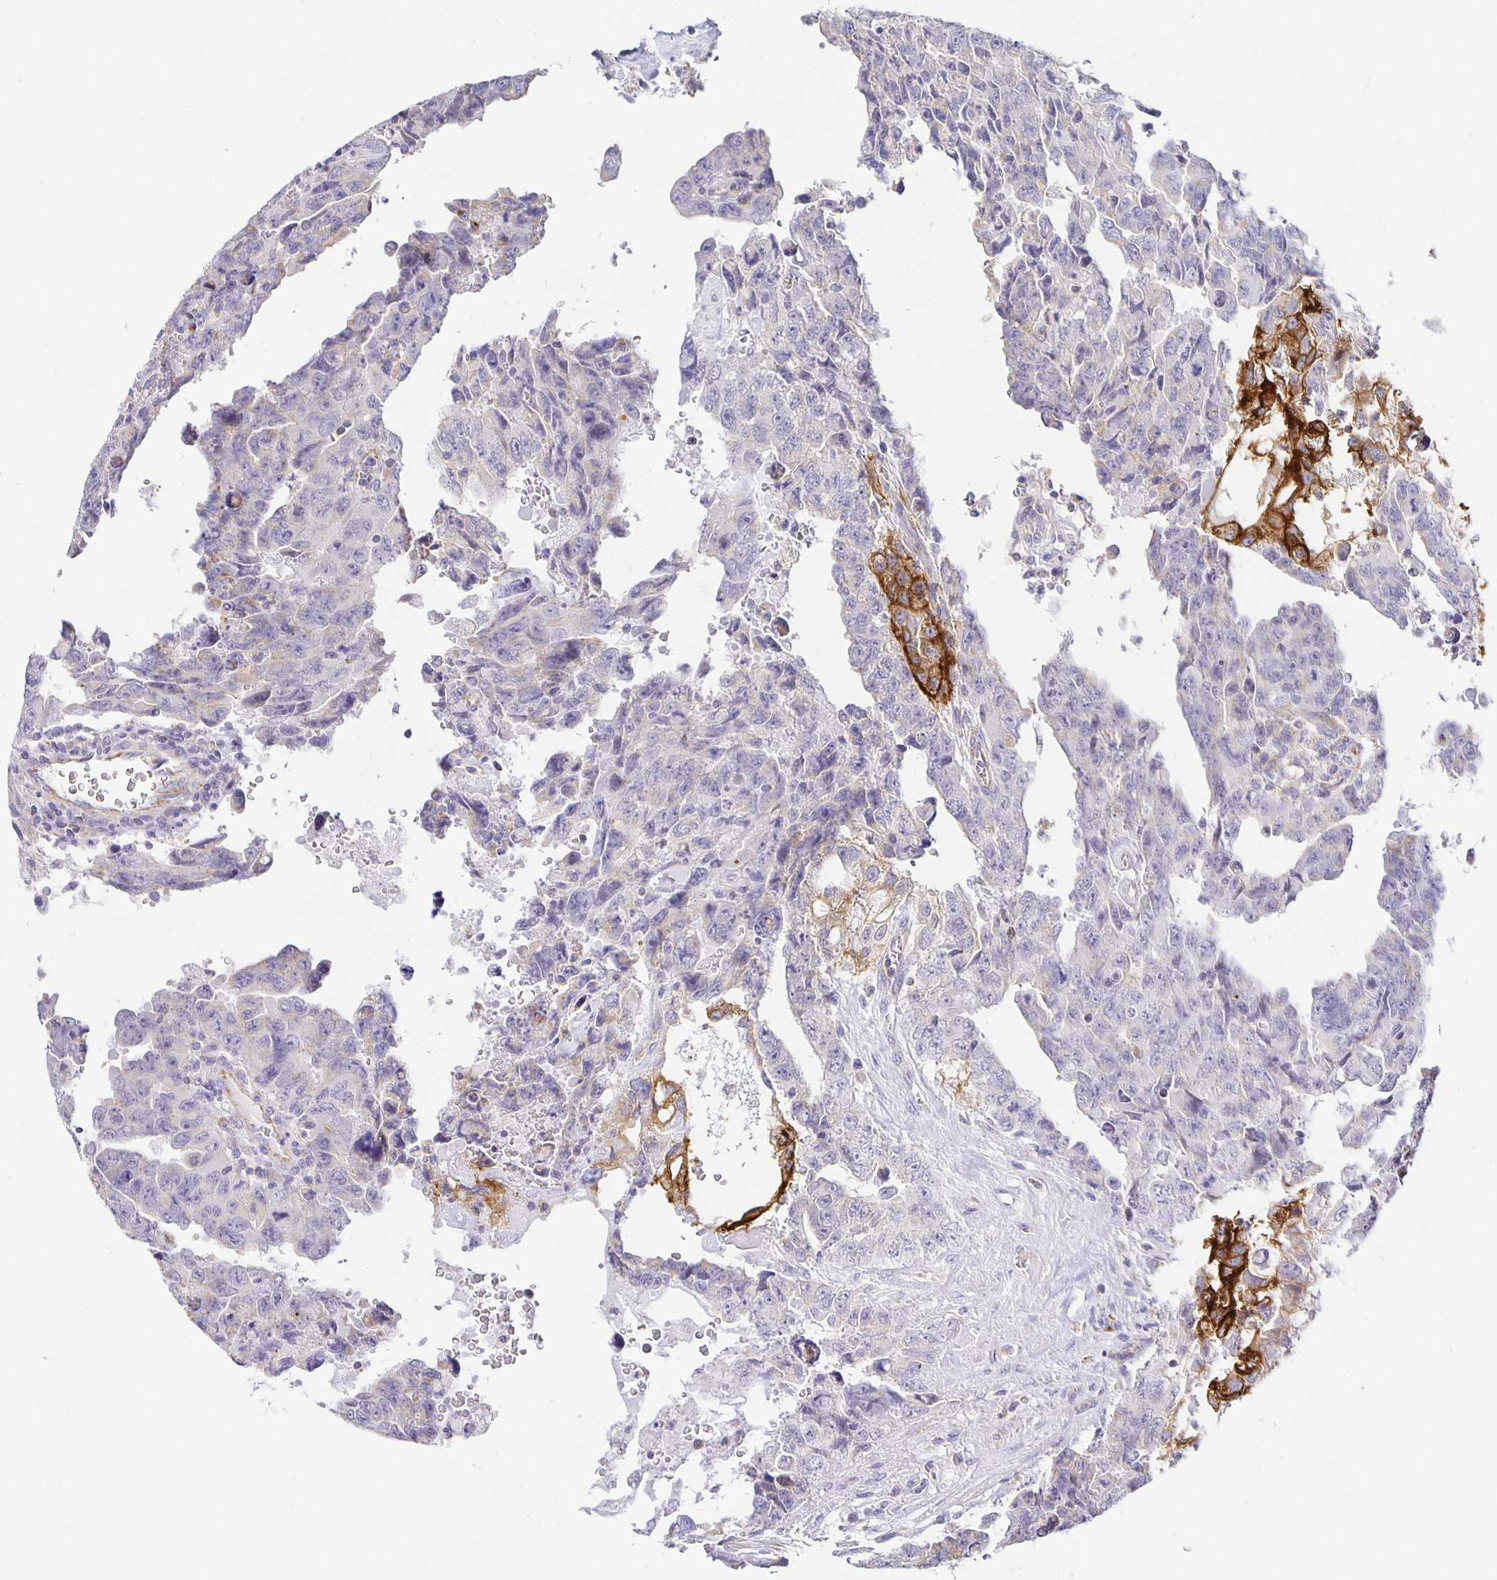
{"staining": {"intensity": "strong", "quantity": "<25%", "location": "cytoplasmic/membranous"}, "tissue": "testis cancer", "cell_type": "Tumor cells", "image_type": "cancer", "snomed": [{"axis": "morphology", "description": "Carcinoma, Embryonal, NOS"}, {"axis": "topography", "description": "Testis"}], "caption": "IHC (DAB) staining of human testis cancer exhibits strong cytoplasmic/membranous protein staining in approximately <25% of tumor cells. The protein is stained brown, and the nuclei are stained in blue (DAB (3,3'-diaminobenzidine) IHC with brightfield microscopy, high magnification).", "gene": "FLRT3", "patient": {"sex": "male", "age": 24}}